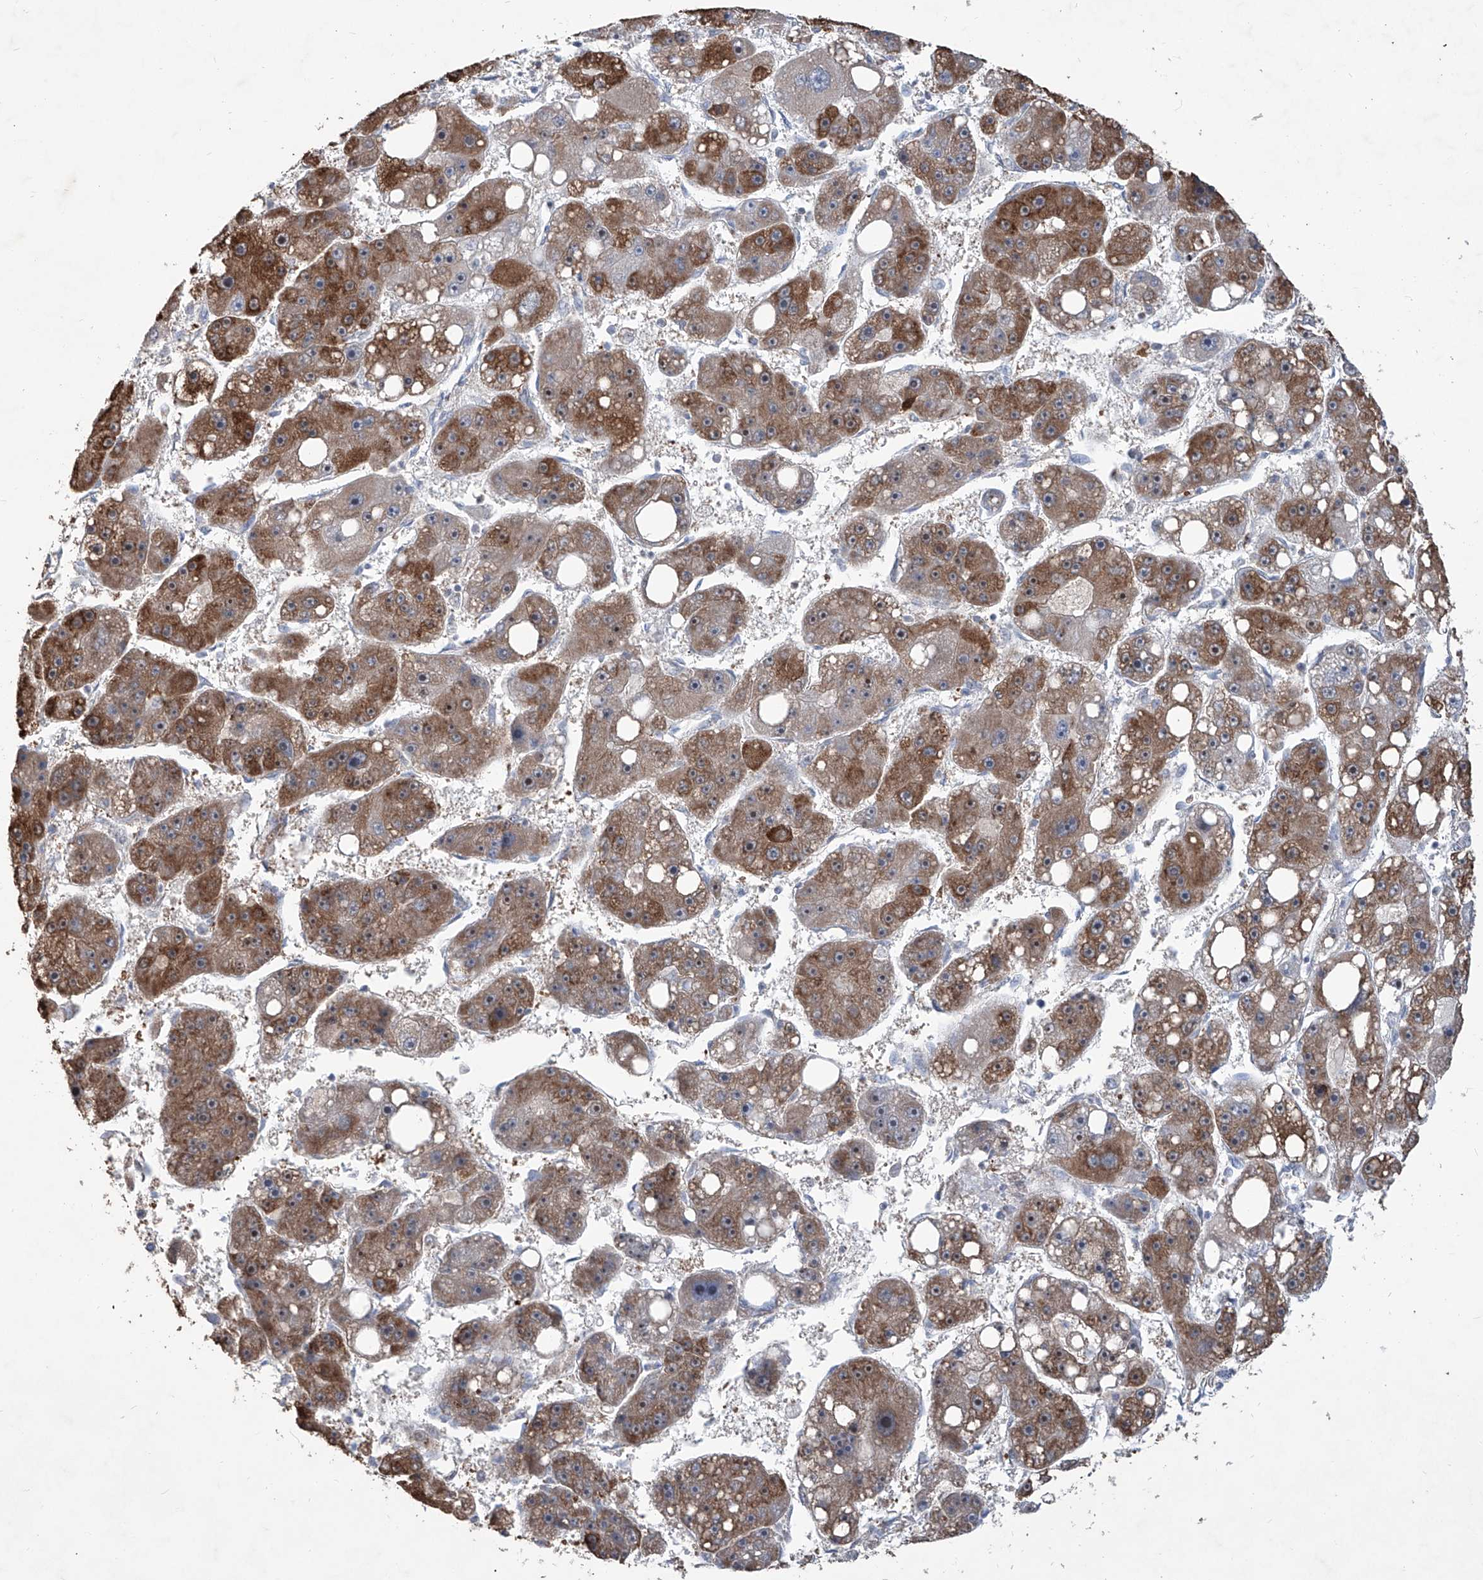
{"staining": {"intensity": "moderate", "quantity": ">75%", "location": "cytoplasmic/membranous"}, "tissue": "liver cancer", "cell_type": "Tumor cells", "image_type": "cancer", "snomed": [{"axis": "morphology", "description": "Carcinoma, Hepatocellular, NOS"}, {"axis": "topography", "description": "Liver"}], "caption": "Tumor cells display medium levels of moderate cytoplasmic/membranous staining in about >75% of cells in liver hepatocellular carcinoma.", "gene": "ZBTB48", "patient": {"sex": "female", "age": 61}}